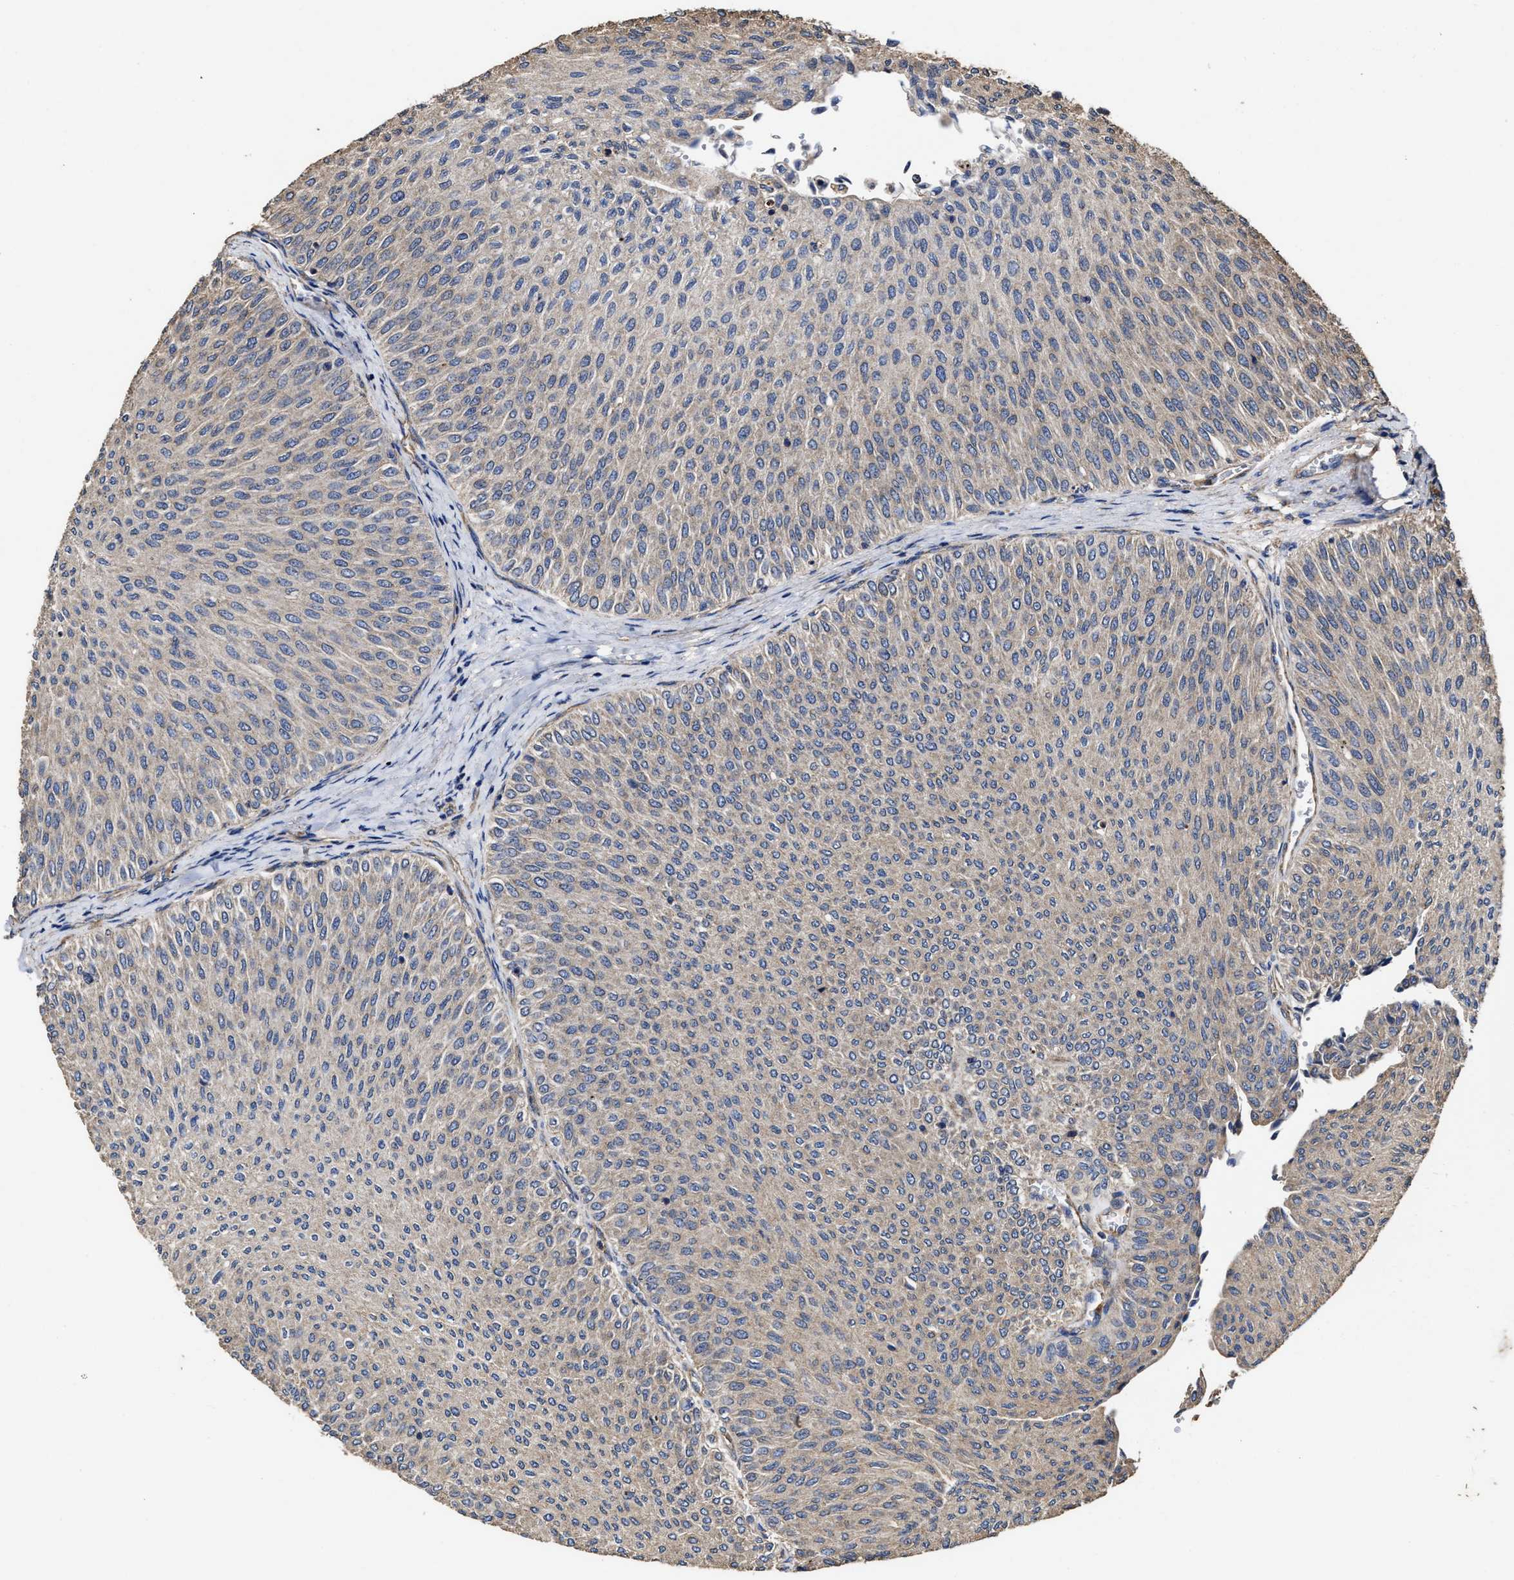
{"staining": {"intensity": "weak", "quantity": ">75%", "location": "cytoplasmic/membranous"}, "tissue": "urothelial cancer", "cell_type": "Tumor cells", "image_type": "cancer", "snomed": [{"axis": "morphology", "description": "Urothelial carcinoma, Low grade"}, {"axis": "topography", "description": "Urinary bladder"}], "caption": "Immunohistochemistry of human low-grade urothelial carcinoma shows low levels of weak cytoplasmic/membranous positivity in about >75% of tumor cells.", "gene": "SFXN4", "patient": {"sex": "male", "age": 78}}